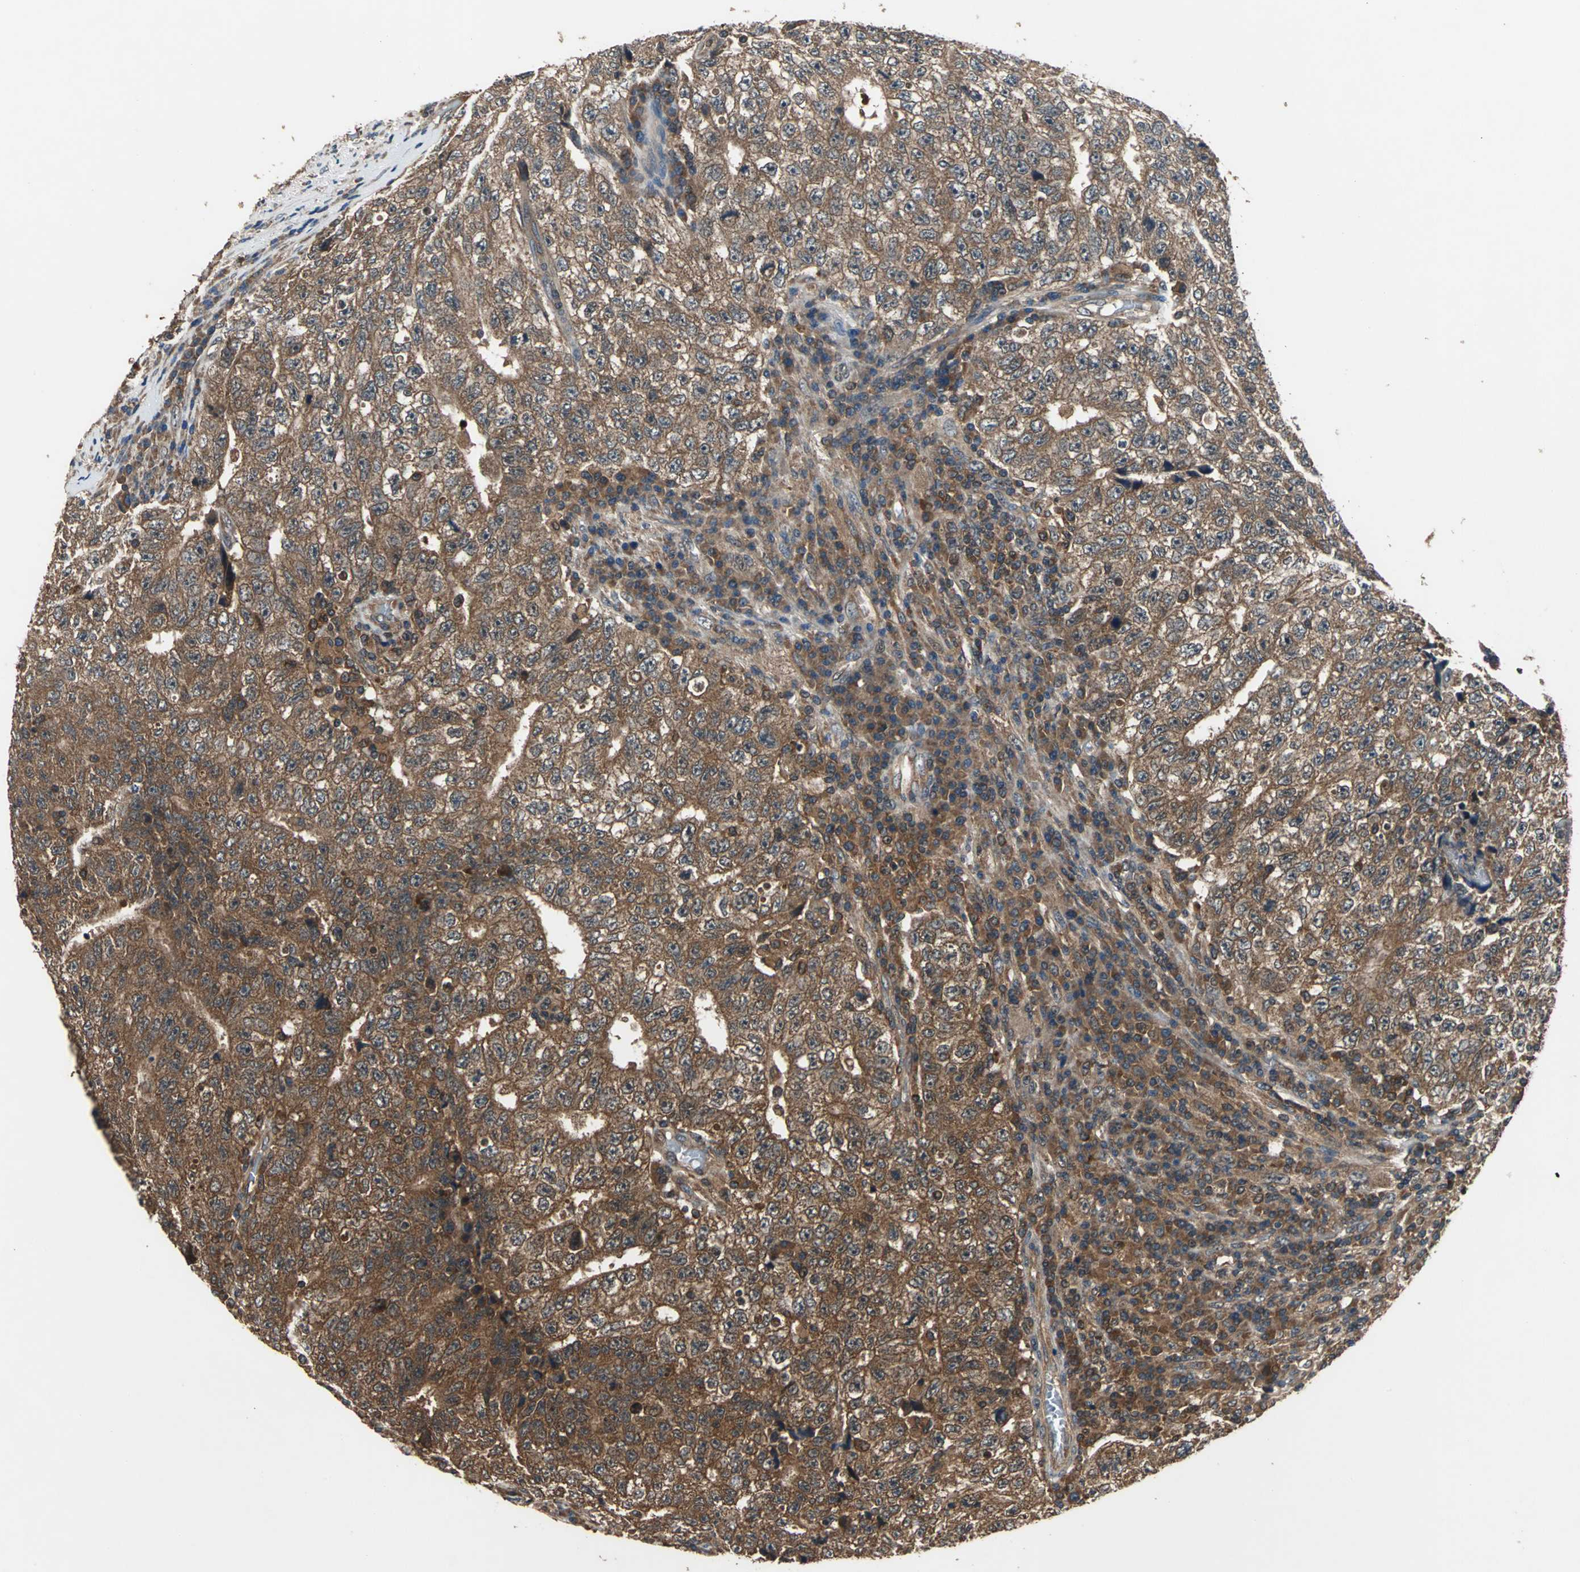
{"staining": {"intensity": "strong", "quantity": ">75%", "location": "cytoplasmic/membranous"}, "tissue": "testis cancer", "cell_type": "Tumor cells", "image_type": "cancer", "snomed": [{"axis": "morphology", "description": "Necrosis, NOS"}, {"axis": "morphology", "description": "Carcinoma, Embryonal, NOS"}, {"axis": "topography", "description": "Testis"}], "caption": "Testis cancer stained with IHC reveals strong cytoplasmic/membranous positivity in approximately >75% of tumor cells.", "gene": "ZNF608", "patient": {"sex": "male", "age": 19}}